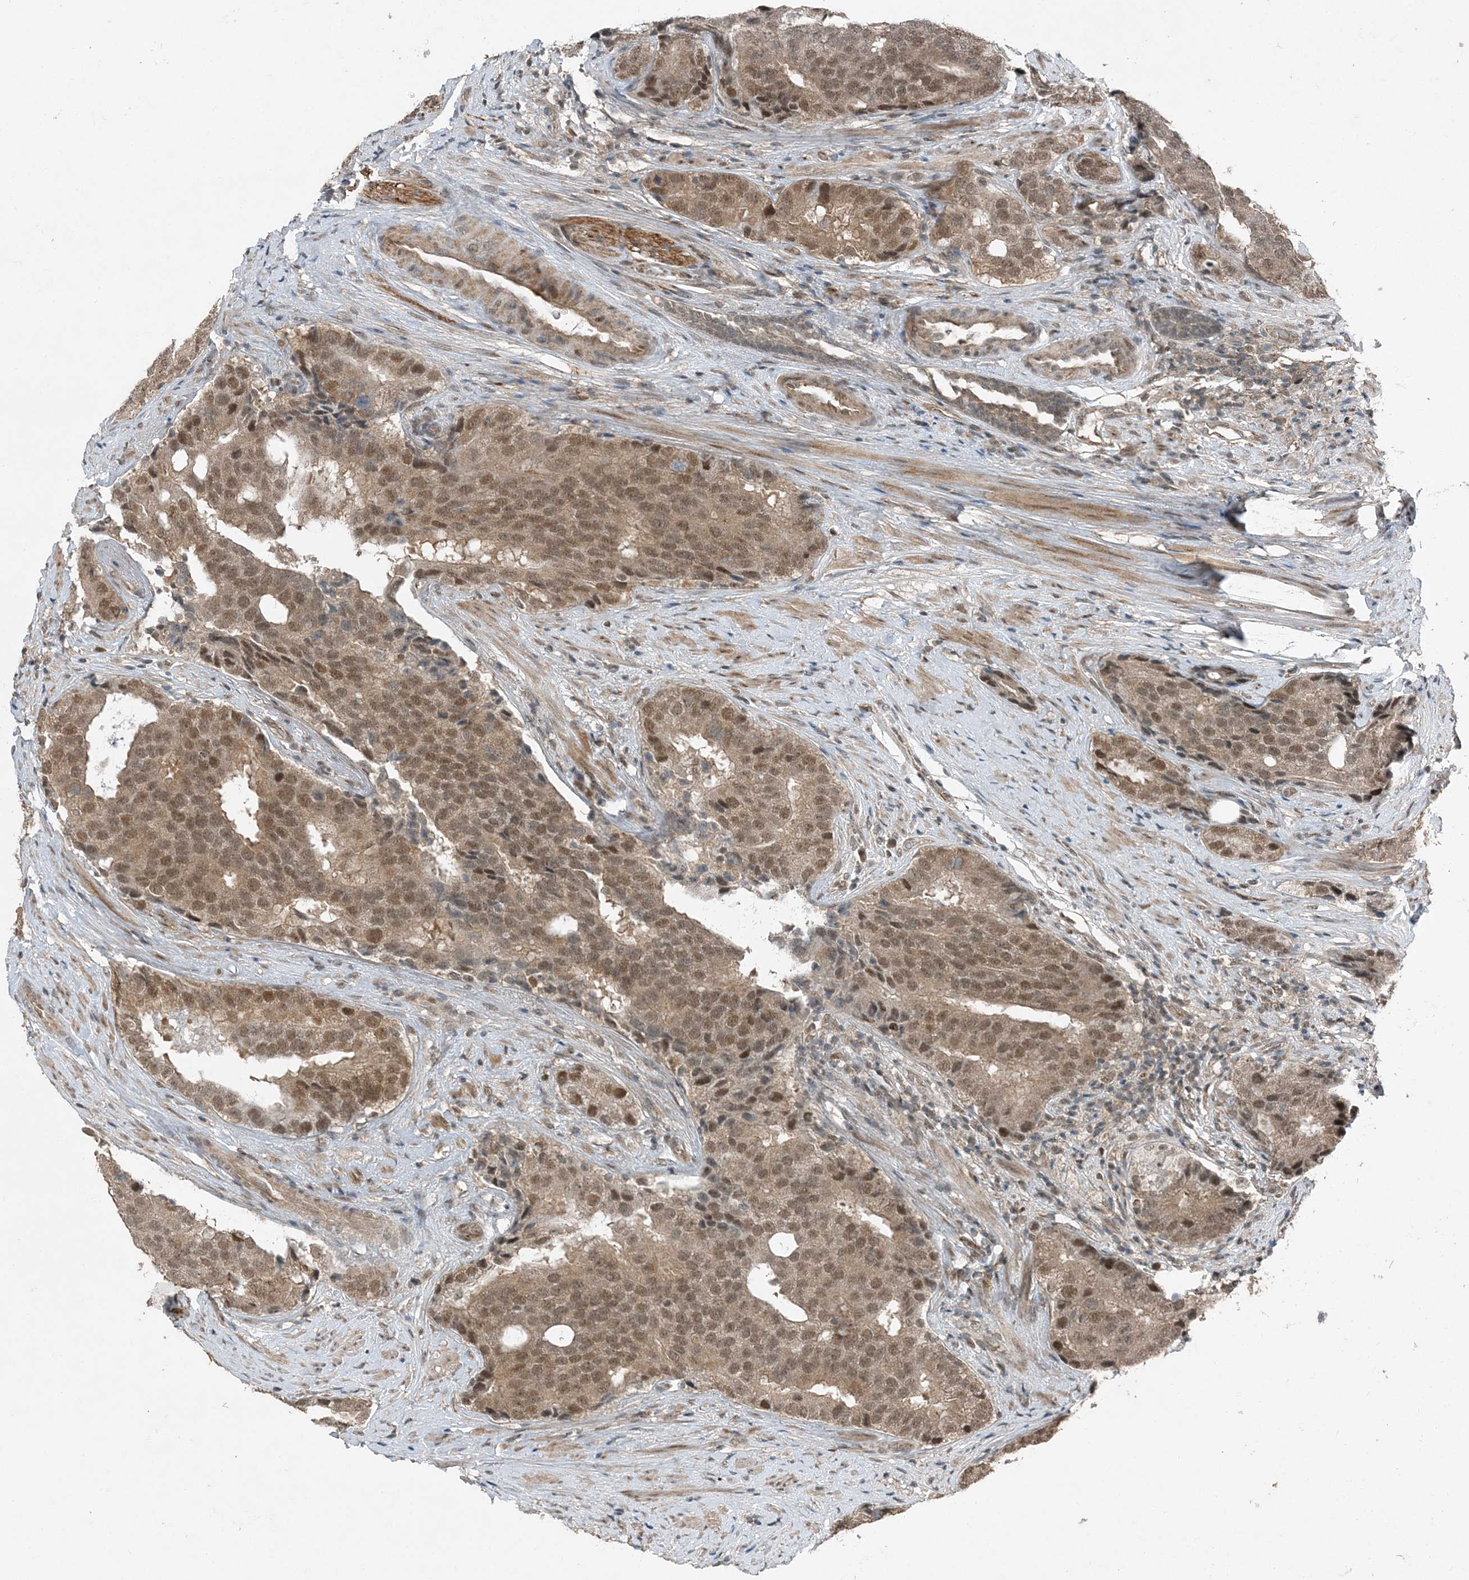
{"staining": {"intensity": "moderate", "quantity": ">75%", "location": "cytoplasmic/membranous,nuclear"}, "tissue": "prostate cancer", "cell_type": "Tumor cells", "image_type": "cancer", "snomed": [{"axis": "morphology", "description": "Adenocarcinoma, High grade"}, {"axis": "topography", "description": "Prostate"}], "caption": "IHC (DAB (3,3'-diaminobenzidine)) staining of prostate cancer (adenocarcinoma (high-grade)) demonstrates moderate cytoplasmic/membranous and nuclear protein positivity in approximately >75% of tumor cells. The staining was performed using DAB (3,3'-diaminobenzidine), with brown indicating positive protein expression. Nuclei are stained blue with hematoxylin.", "gene": "COPS7B", "patient": {"sex": "male", "age": 56}}